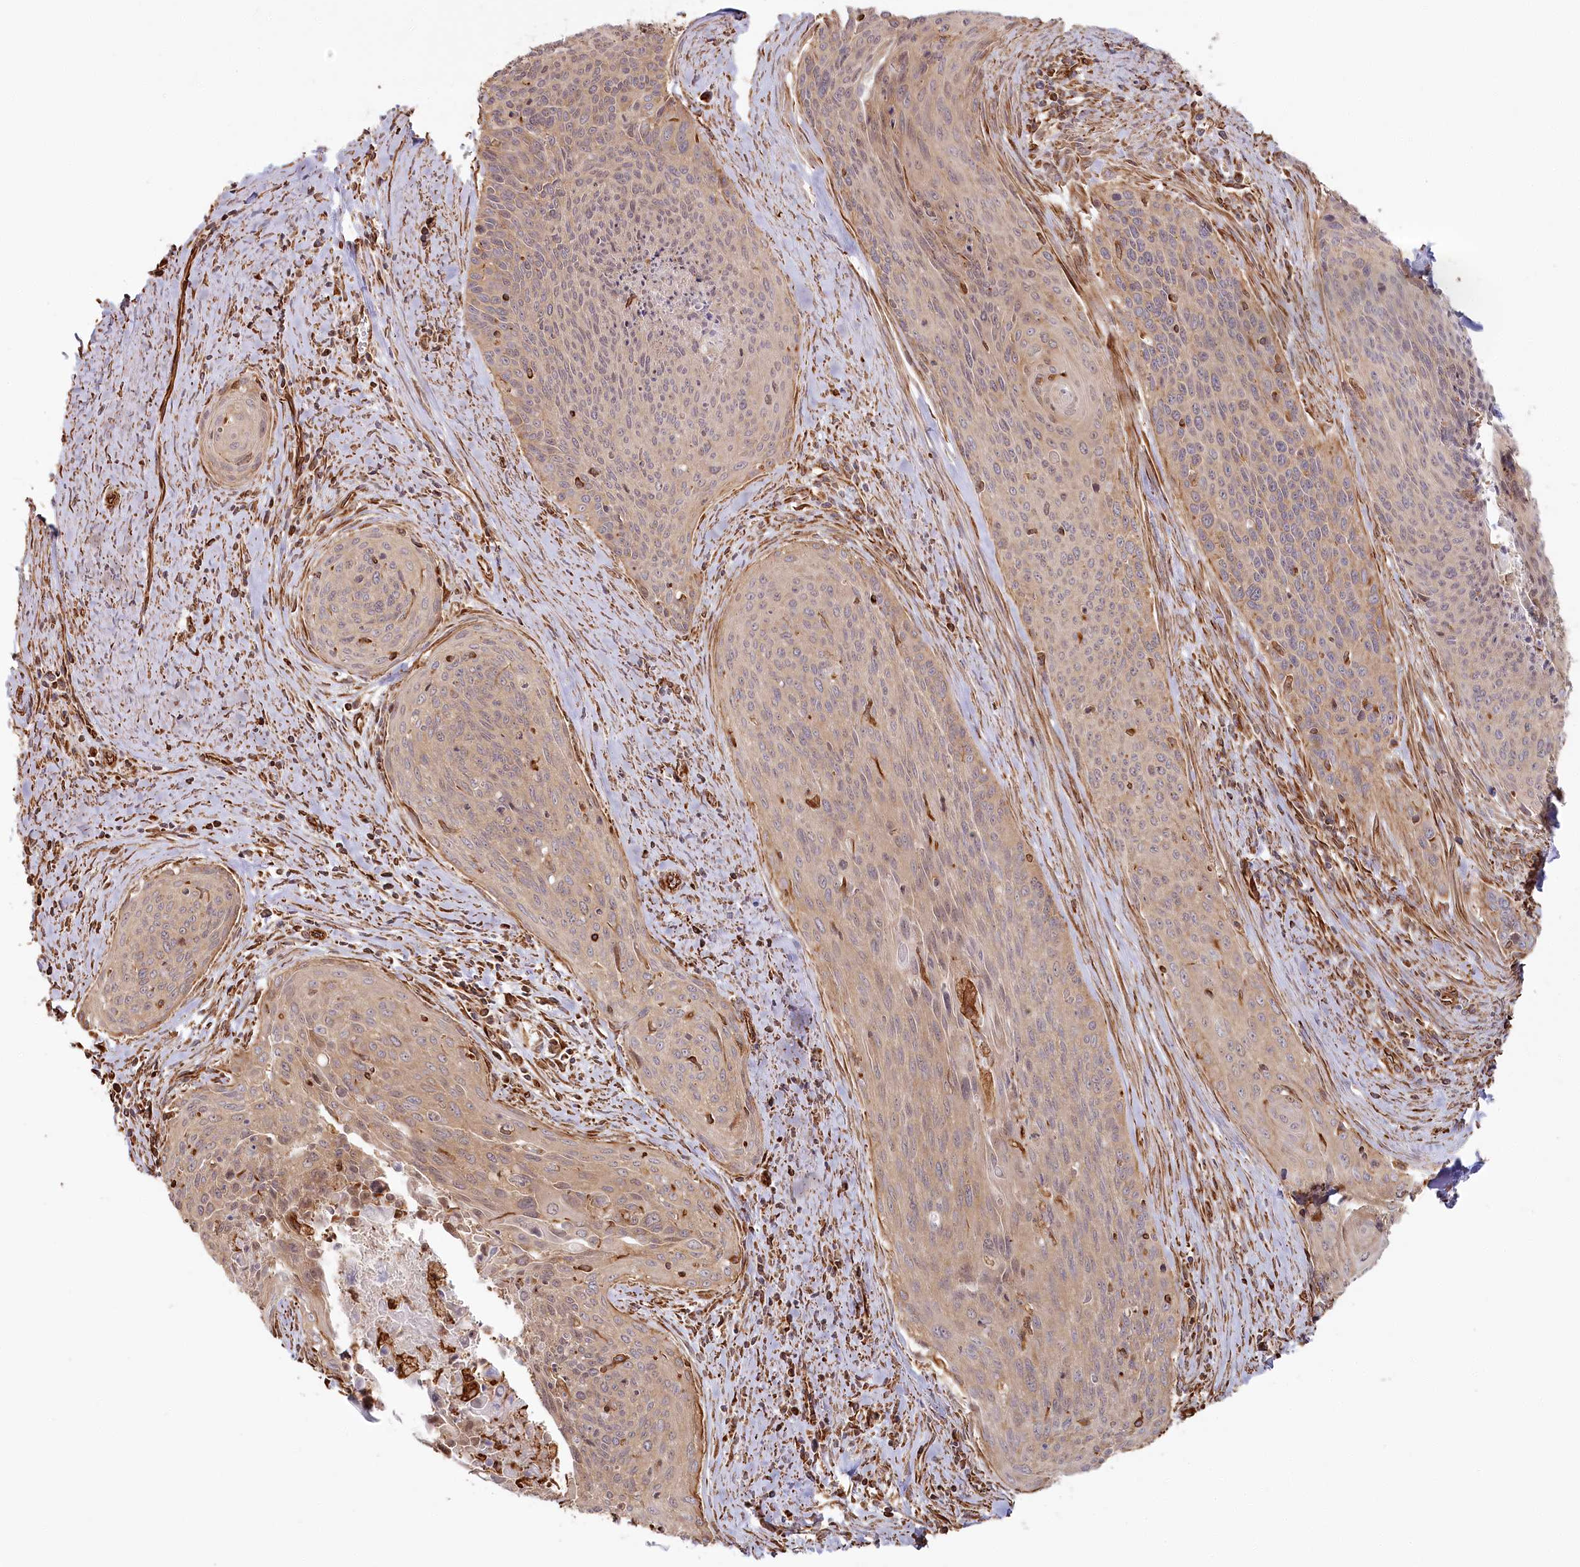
{"staining": {"intensity": "weak", "quantity": "<25%", "location": "cytoplasmic/membranous"}, "tissue": "cervical cancer", "cell_type": "Tumor cells", "image_type": "cancer", "snomed": [{"axis": "morphology", "description": "Squamous cell carcinoma, NOS"}, {"axis": "topography", "description": "Cervix"}], "caption": "Immunohistochemistry of squamous cell carcinoma (cervical) exhibits no positivity in tumor cells.", "gene": "TTC1", "patient": {"sex": "female", "age": 55}}